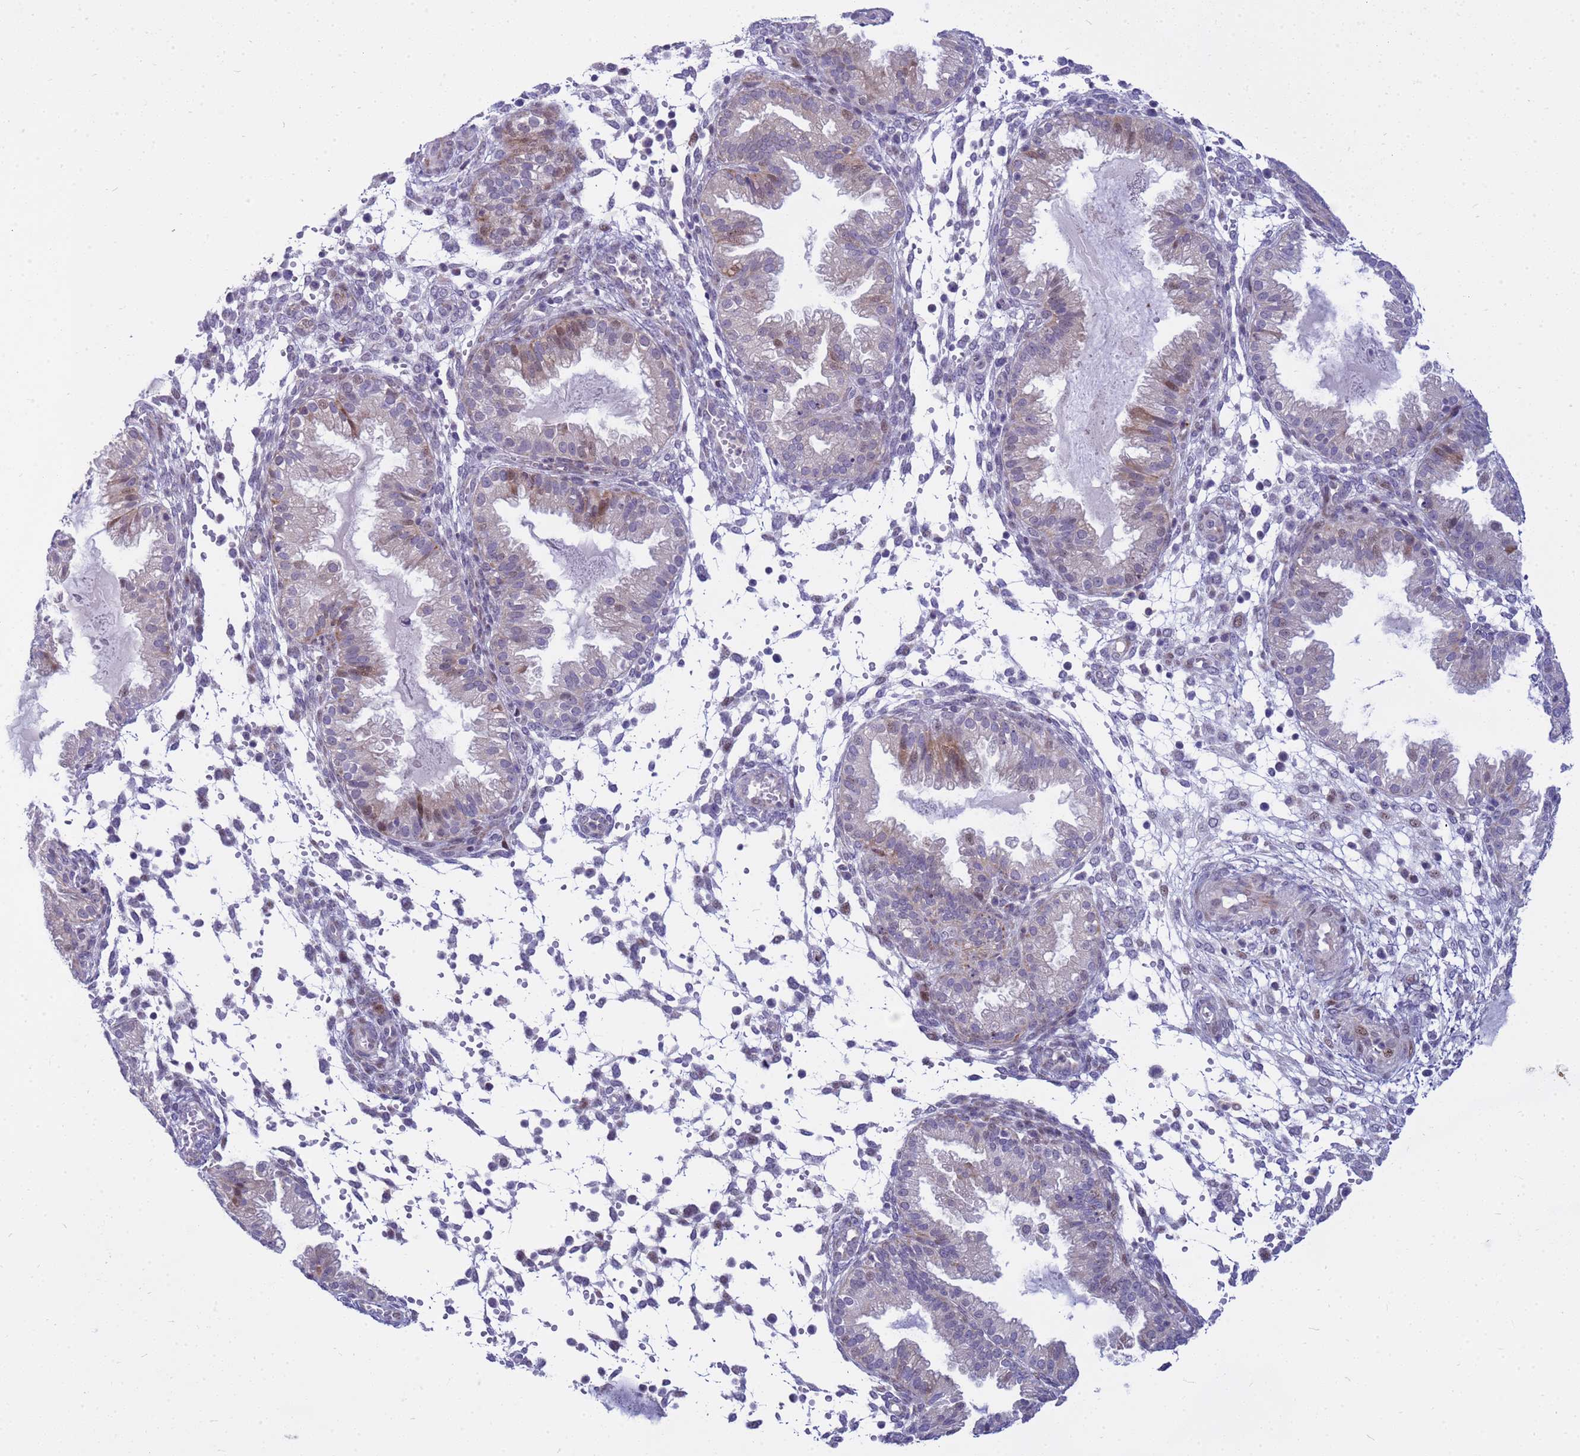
{"staining": {"intensity": "weak", "quantity": "<25%", "location": "cytoplasmic/membranous"}, "tissue": "endometrium", "cell_type": "Cells in endometrial stroma", "image_type": "normal", "snomed": [{"axis": "morphology", "description": "Normal tissue, NOS"}, {"axis": "topography", "description": "Endometrium"}], "caption": "Cells in endometrial stroma show no significant protein positivity in benign endometrium.", "gene": "LRATD1", "patient": {"sex": "female", "age": 33}}